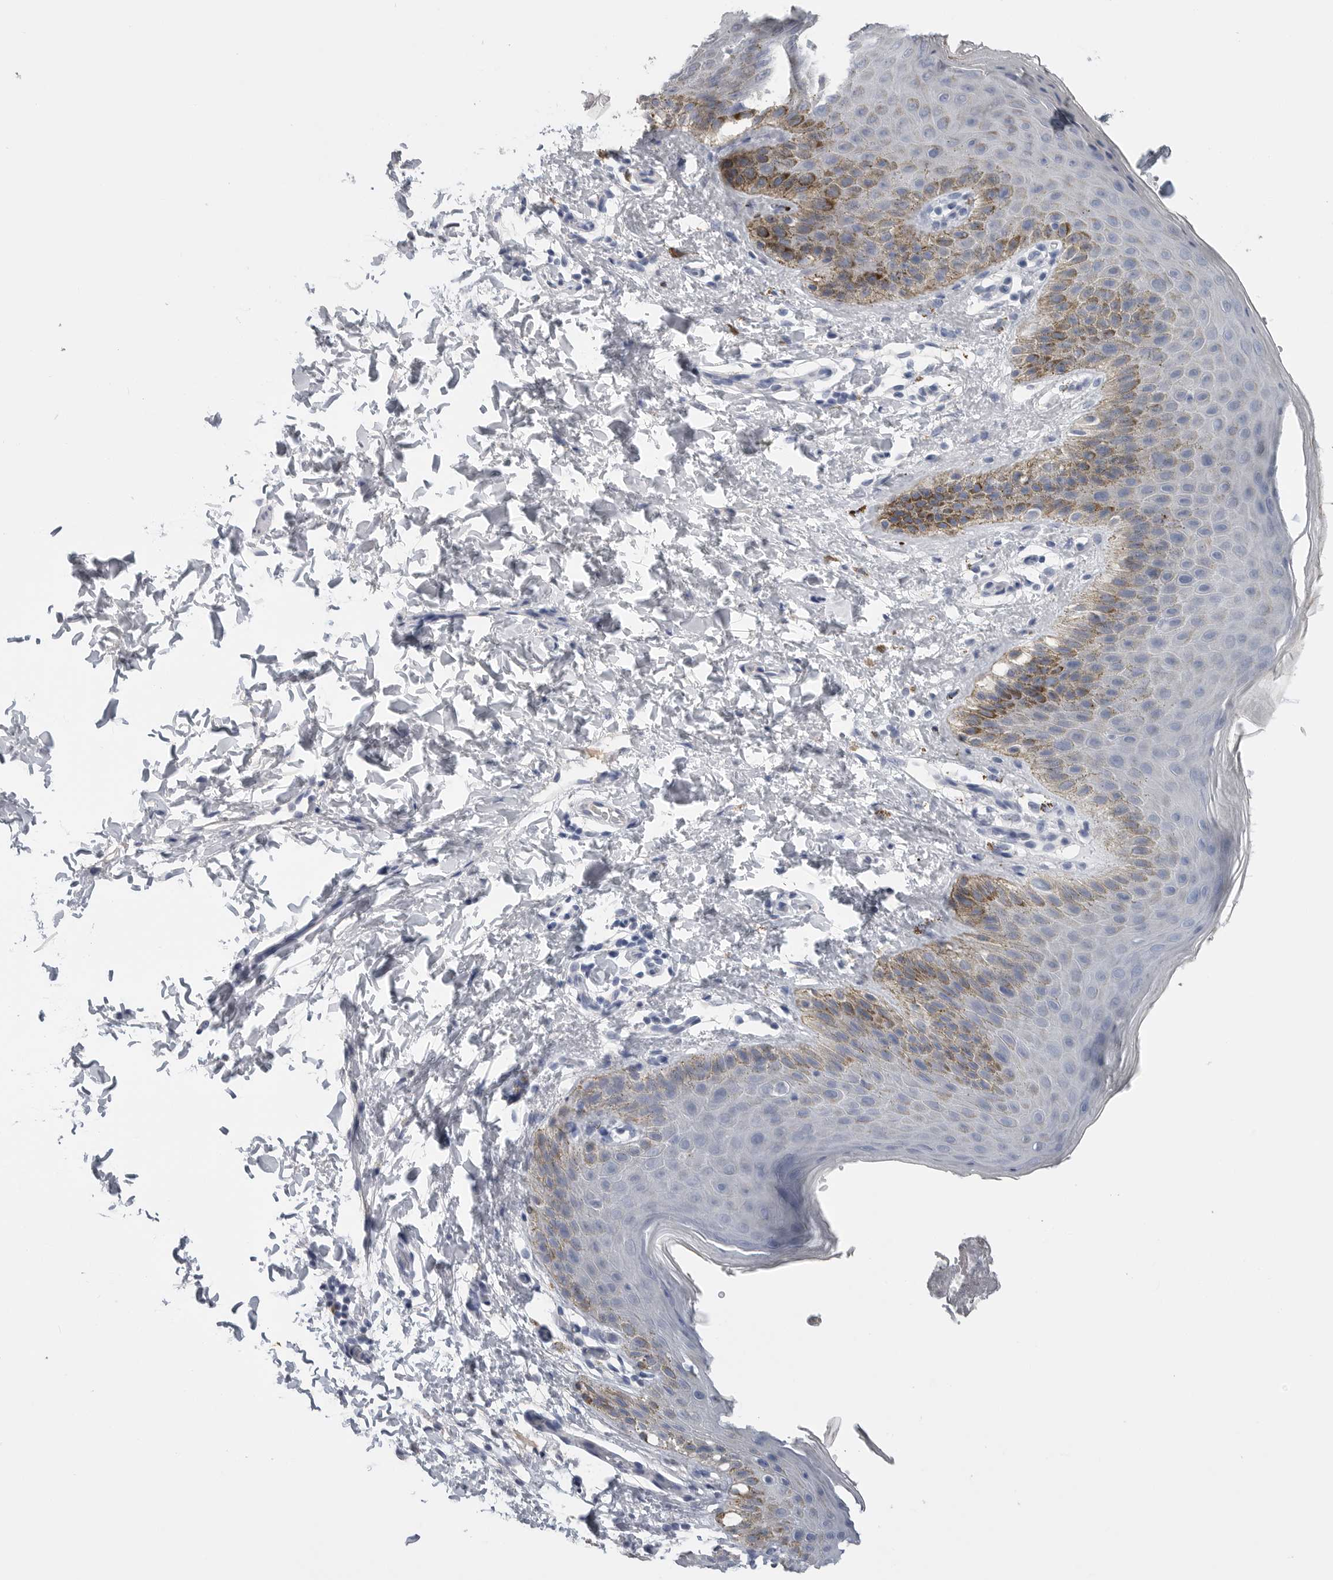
{"staining": {"intensity": "moderate", "quantity": "<25%", "location": "cytoplasmic/membranous"}, "tissue": "skin", "cell_type": "Epidermal cells", "image_type": "normal", "snomed": [{"axis": "morphology", "description": "Normal tissue, NOS"}, {"axis": "topography", "description": "Anal"}, {"axis": "topography", "description": "Peripheral nerve tissue"}], "caption": "The photomicrograph reveals staining of normal skin, revealing moderate cytoplasmic/membranous protein expression (brown color) within epidermal cells.", "gene": "FABP6", "patient": {"sex": "male", "age": 44}}